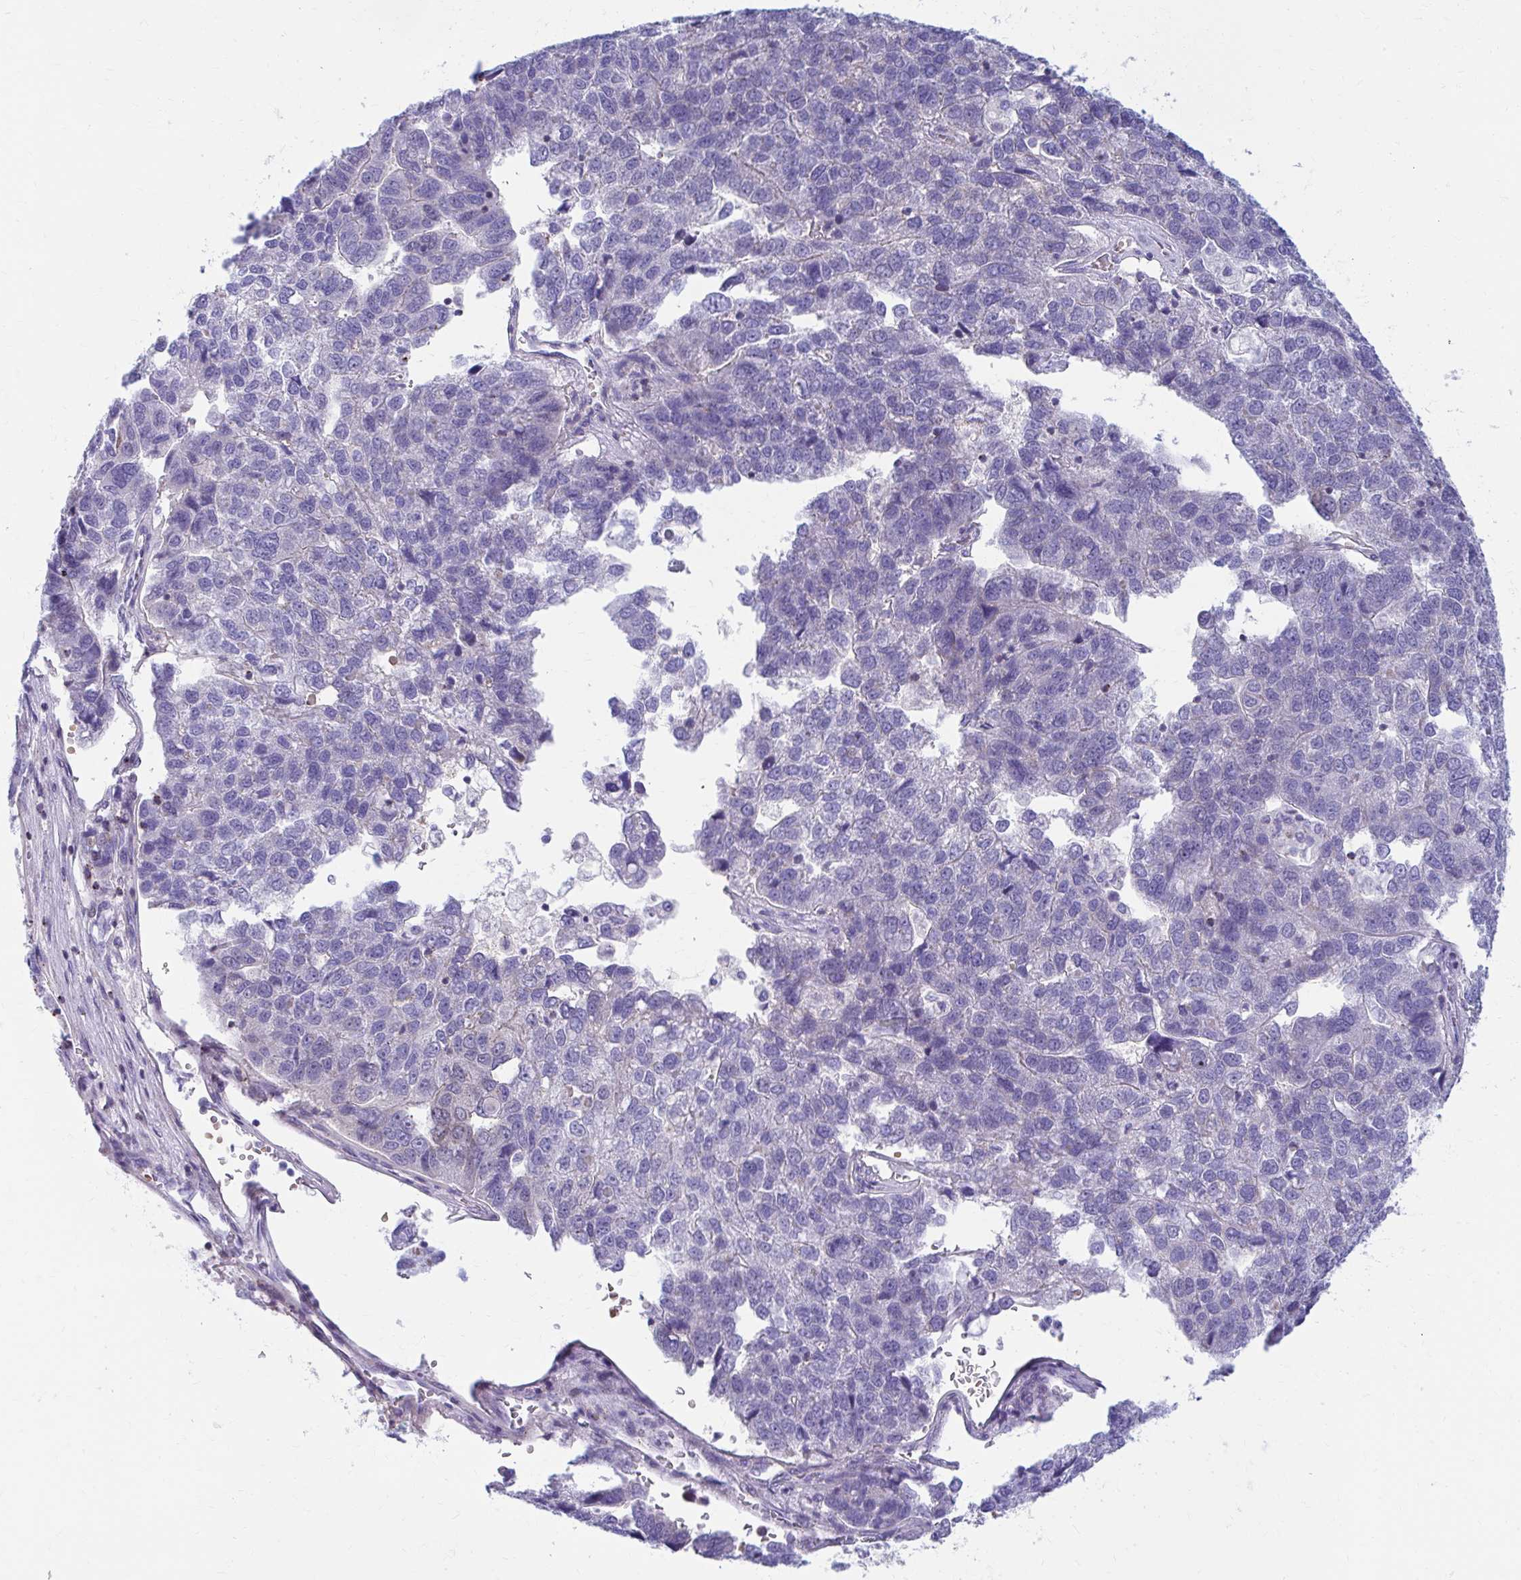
{"staining": {"intensity": "negative", "quantity": "none", "location": "none"}, "tissue": "pancreatic cancer", "cell_type": "Tumor cells", "image_type": "cancer", "snomed": [{"axis": "morphology", "description": "Adenocarcinoma, NOS"}, {"axis": "topography", "description": "Pancreas"}], "caption": "Histopathology image shows no significant protein staining in tumor cells of pancreatic adenocarcinoma. (DAB immunohistochemistry, high magnification).", "gene": "RADIL", "patient": {"sex": "female", "age": 61}}